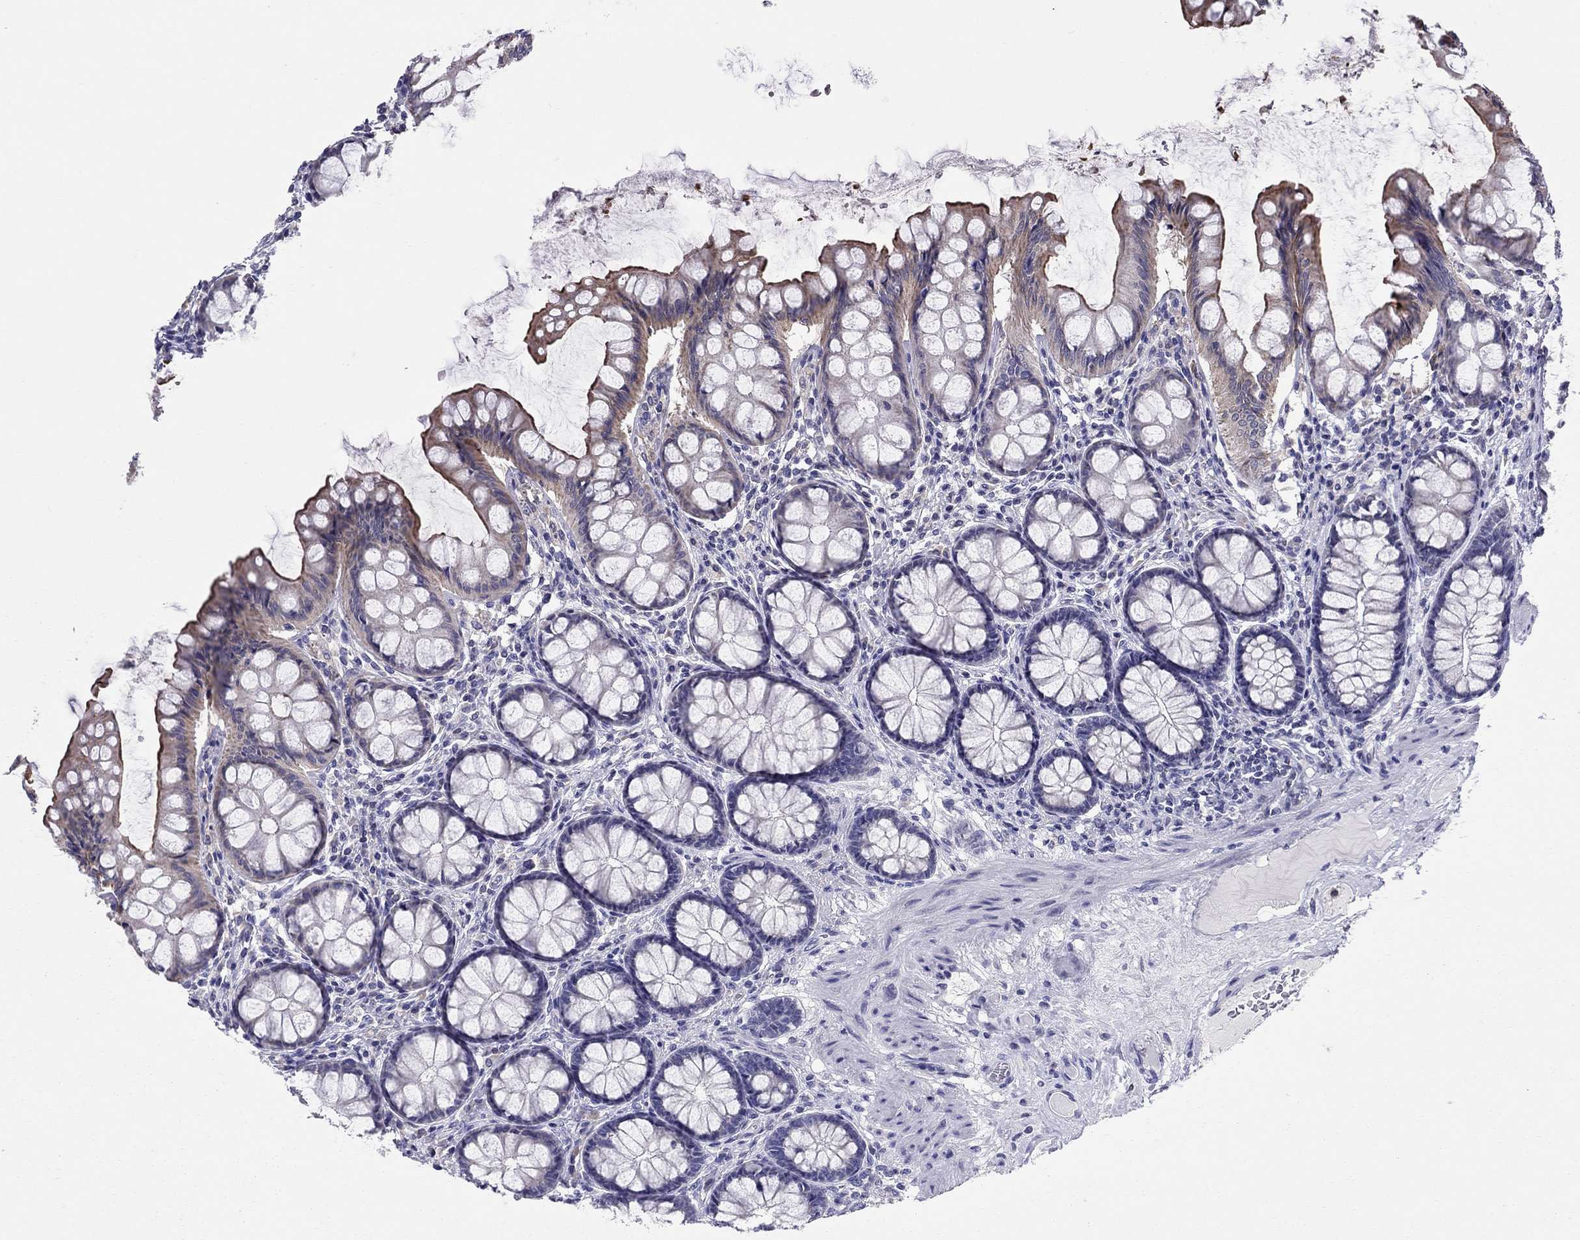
{"staining": {"intensity": "negative", "quantity": "none", "location": "none"}, "tissue": "colon", "cell_type": "Endothelial cells", "image_type": "normal", "snomed": [{"axis": "morphology", "description": "Normal tissue, NOS"}, {"axis": "topography", "description": "Colon"}], "caption": "The IHC image has no significant staining in endothelial cells of colon.", "gene": "SLC46A2", "patient": {"sex": "female", "age": 65}}